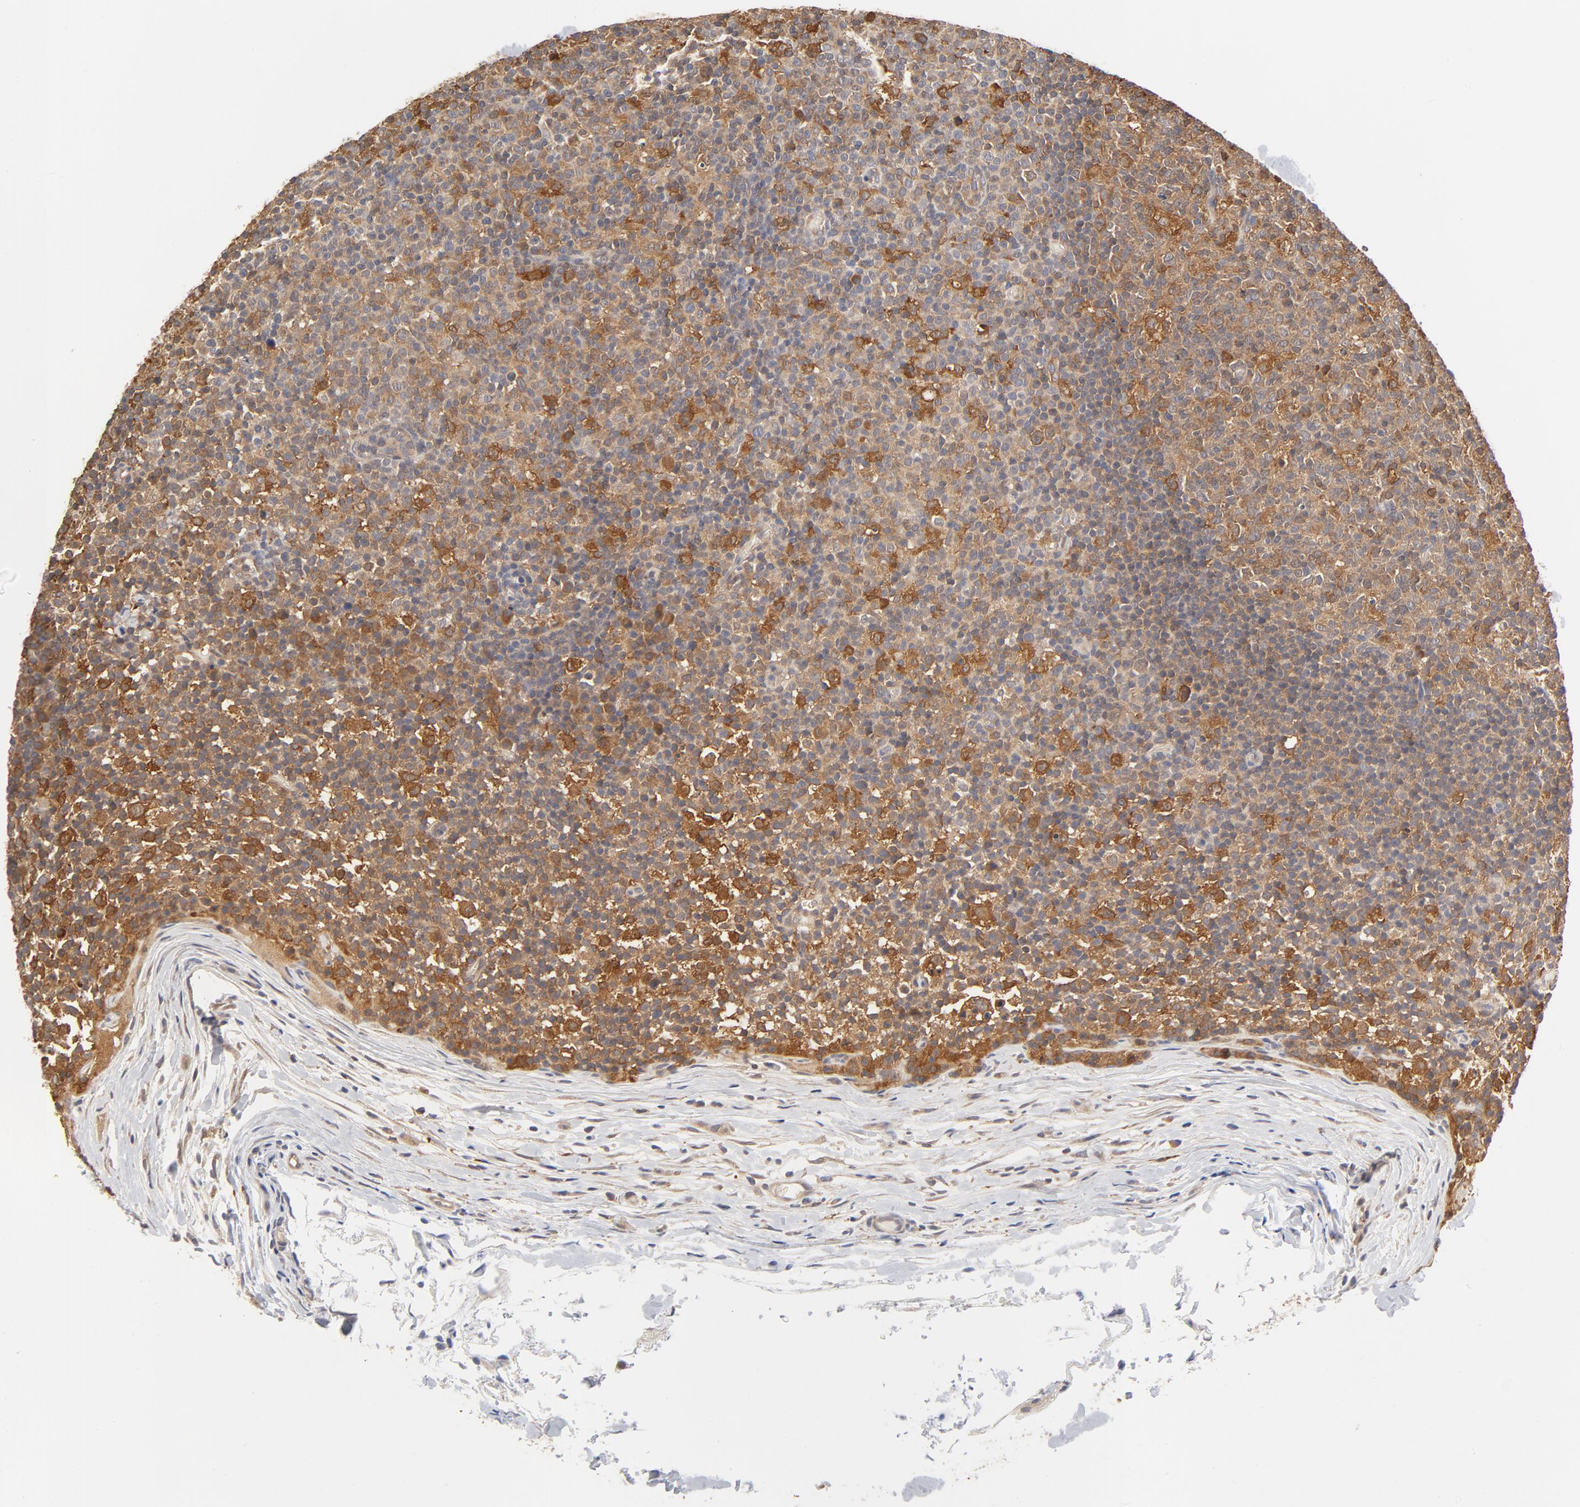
{"staining": {"intensity": "moderate", "quantity": "25%-75%", "location": "cytoplasmic/membranous"}, "tissue": "lymph node", "cell_type": "Germinal center cells", "image_type": "normal", "snomed": [{"axis": "morphology", "description": "Normal tissue, NOS"}, {"axis": "morphology", "description": "Inflammation, NOS"}, {"axis": "topography", "description": "Lymph node"}], "caption": "Moderate cytoplasmic/membranous positivity is appreciated in approximately 25%-75% of germinal center cells in benign lymph node. The protein is stained brown, and the nuclei are stained in blue (DAB (3,3'-diaminobenzidine) IHC with brightfield microscopy, high magnification).", "gene": "ASMTL", "patient": {"sex": "male", "age": 55}}